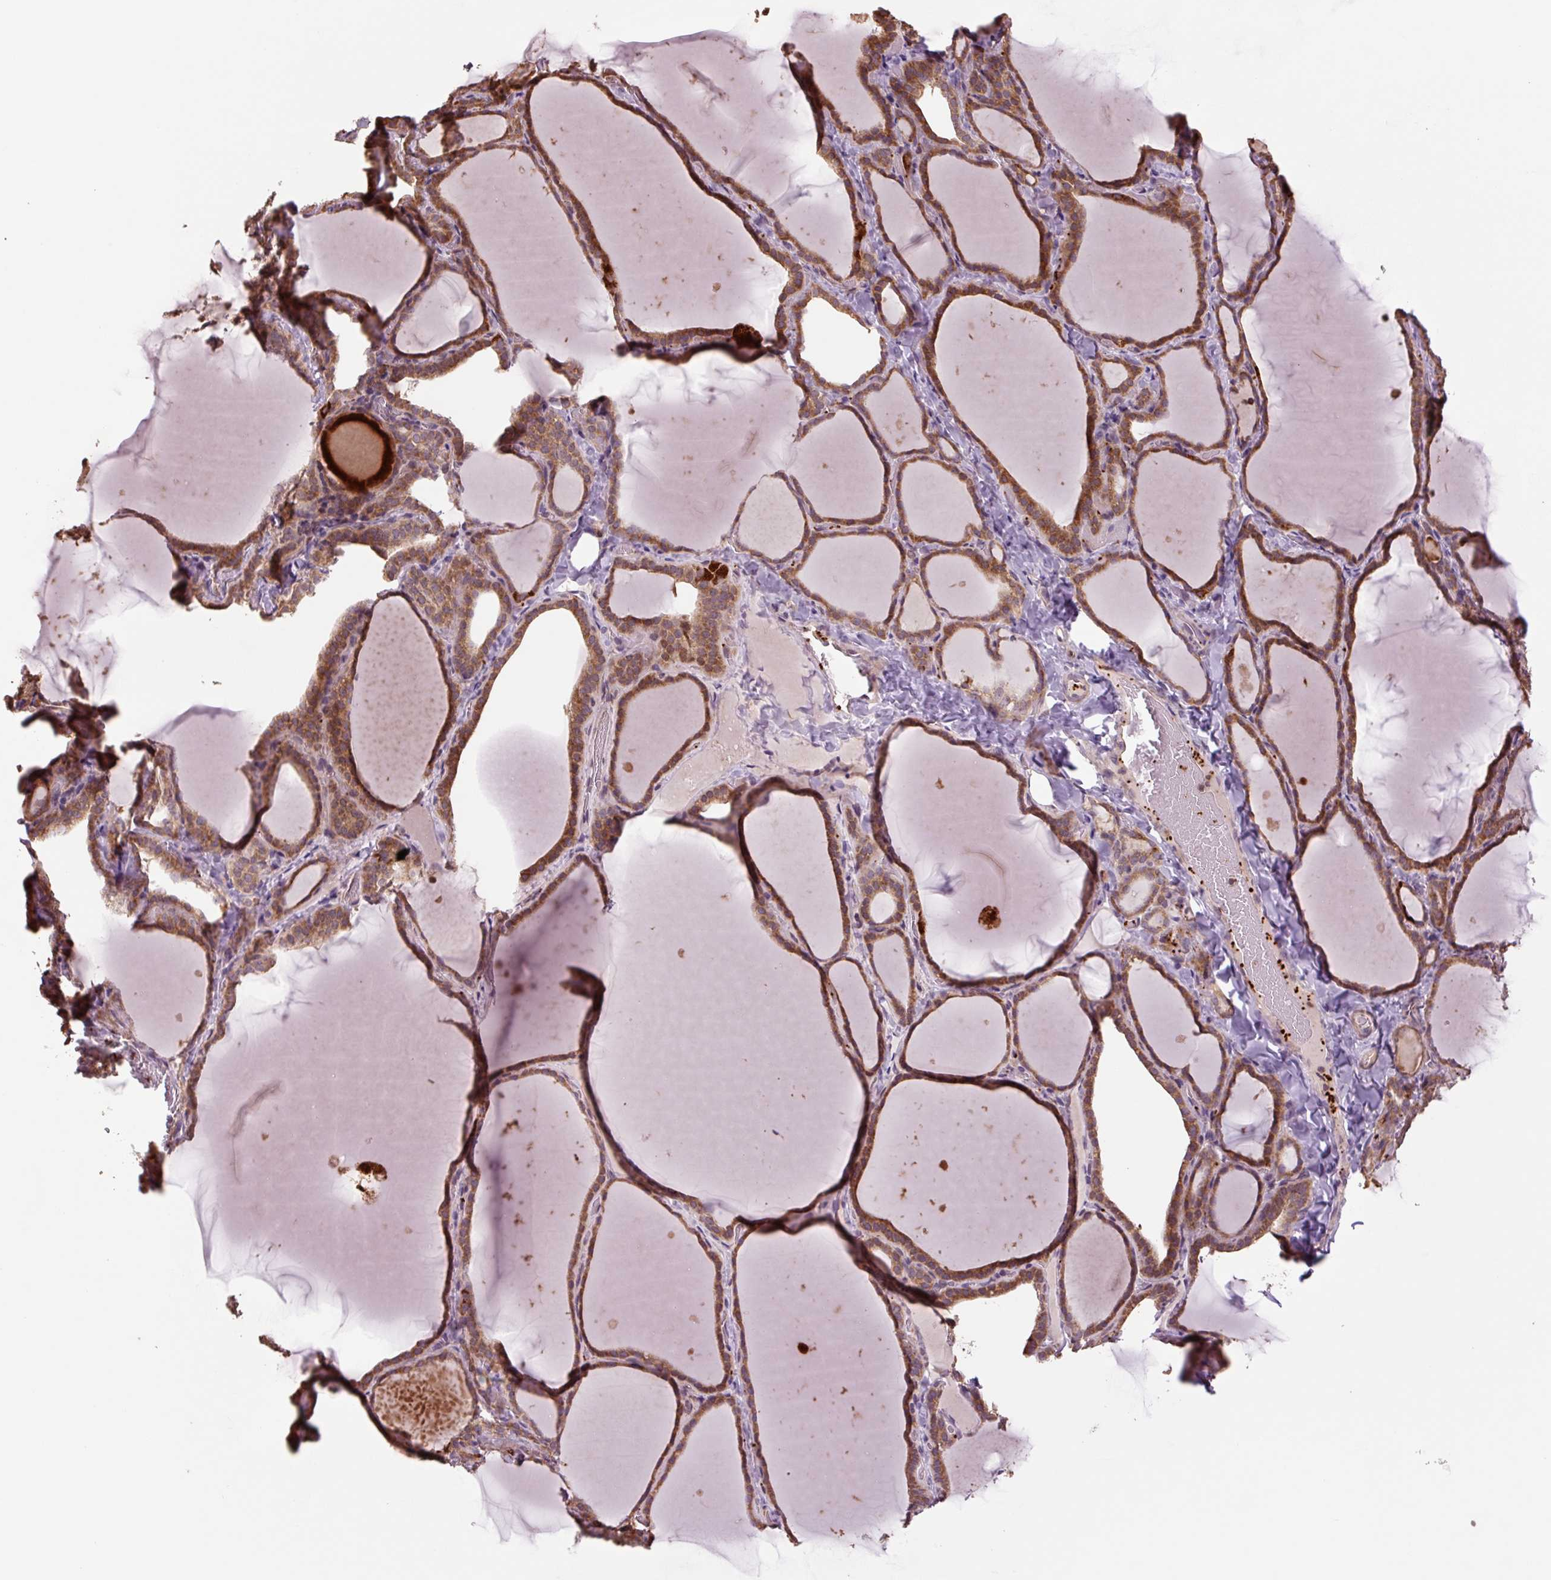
{"staining": {"intensity": "moderate", "quantity": ">75%", "location": "cytoplasmic/membranous"}, "tissue": "thyroid gland", "cell_type": "Glandular cells", "image_type": "normal", "snomed": [{"axis": "morphology", "description": "Normal tissue, NOS"}, {"axis": "topography", "description": "Thyroid gland"}], "caption": "Protein staining of normal thyroid gland exhibits moderate cytoplasmic/membranous expression in approximately >75% of glandular cells.", "gene": "TMEM160", "patient": {"sex": "female", "age": 22}}